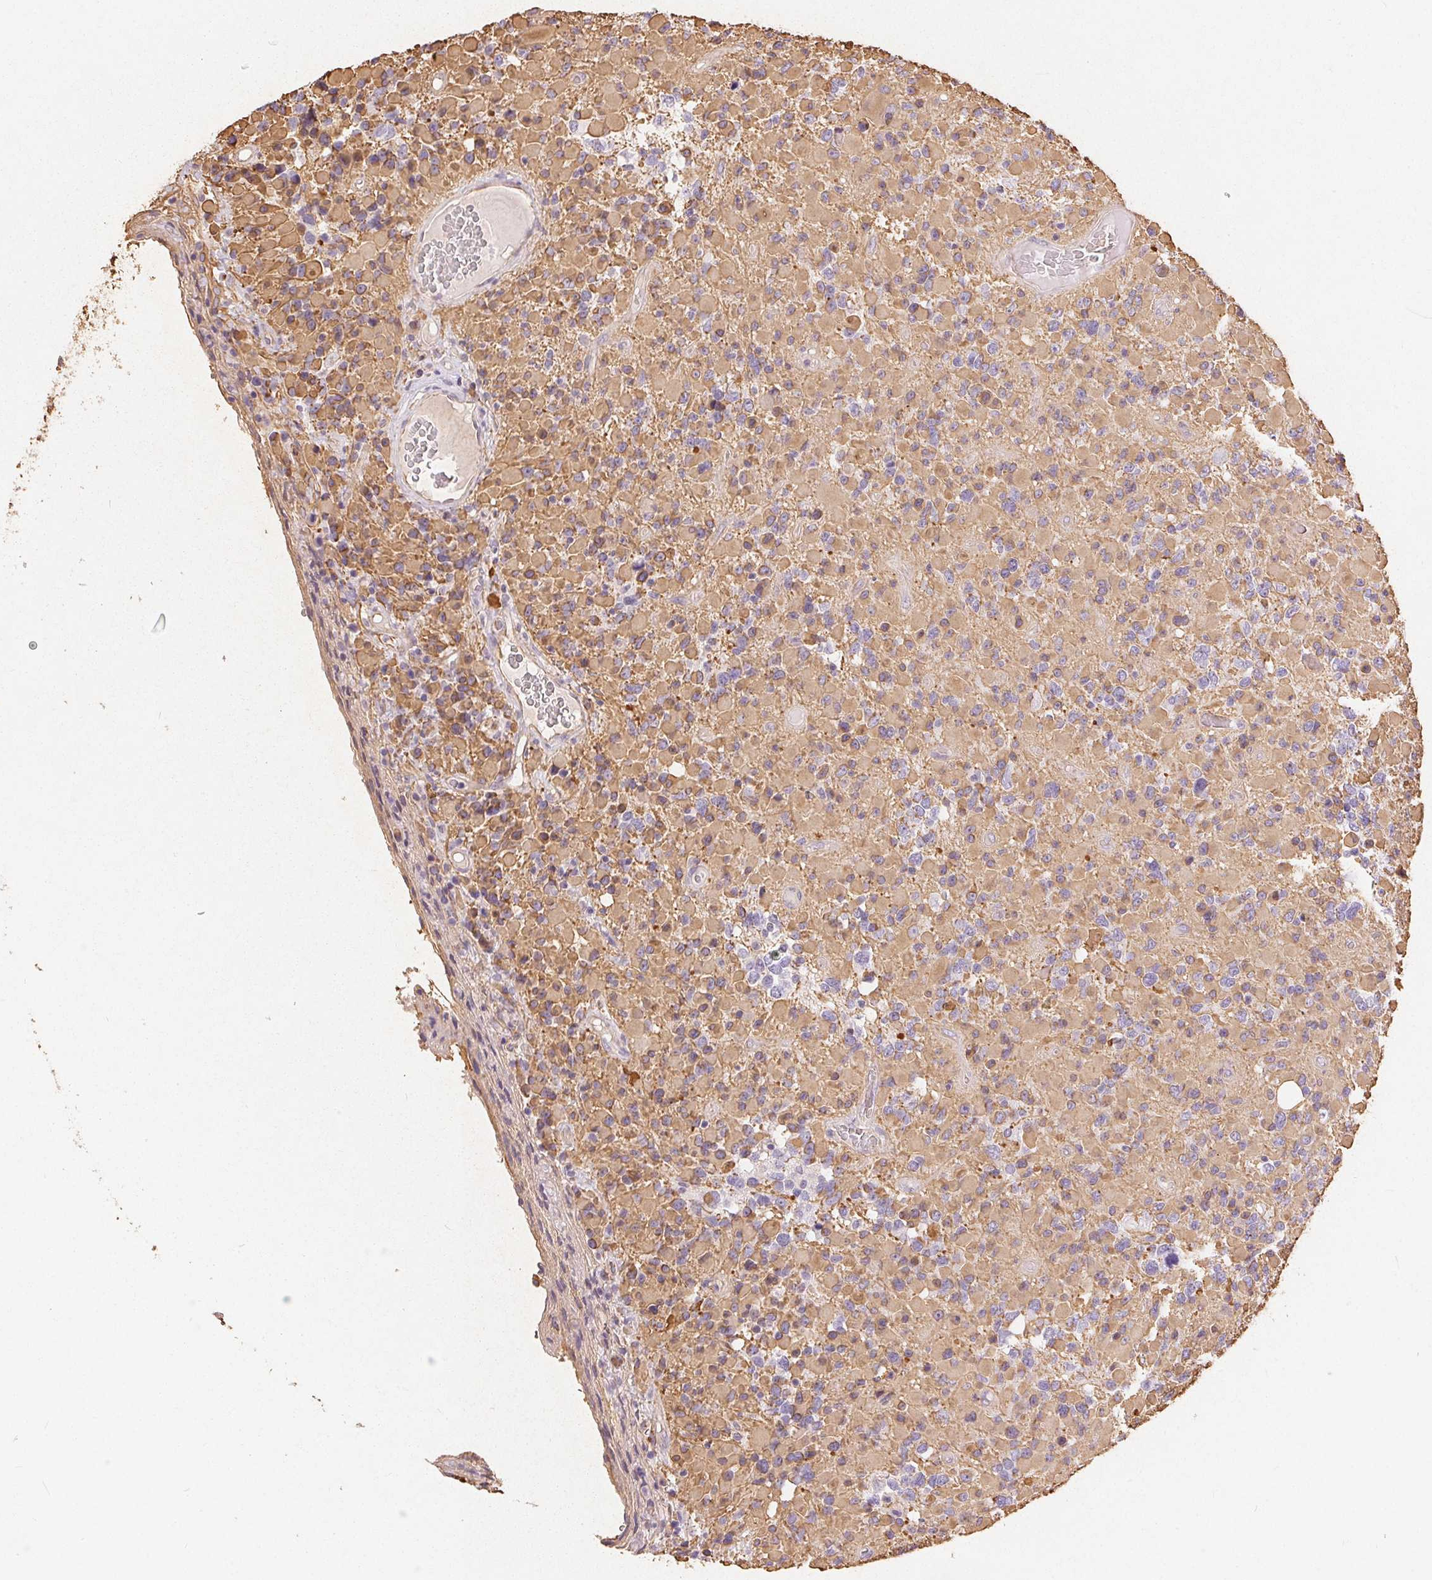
{"staining": {"intensity": "moderate", "quantity": "<25%", "location": "cytoplasmic/membranous"}, "tissue": "glioma", "cell_type": "Tumor cells", "image_type": "cancer", "snomed": [{"axis": "morphology", "description": "Glioma, malignant, High grade"}, {"axis": "topography", "description": "Brain"}], "caption": "Immunohistochemistry (IHC) image of neoplastic tissue: human high-grade glioma (malignant) stained using immunohistochemistry (IHC) shows low levels of moderate protein expression localized specifically in the cytoplasmic/membranous of tumor cells, appearing as a cytoplasmic/membranous brown color.", "gene": "GFAP", "patient": {"sex": "female", "age": 40}}